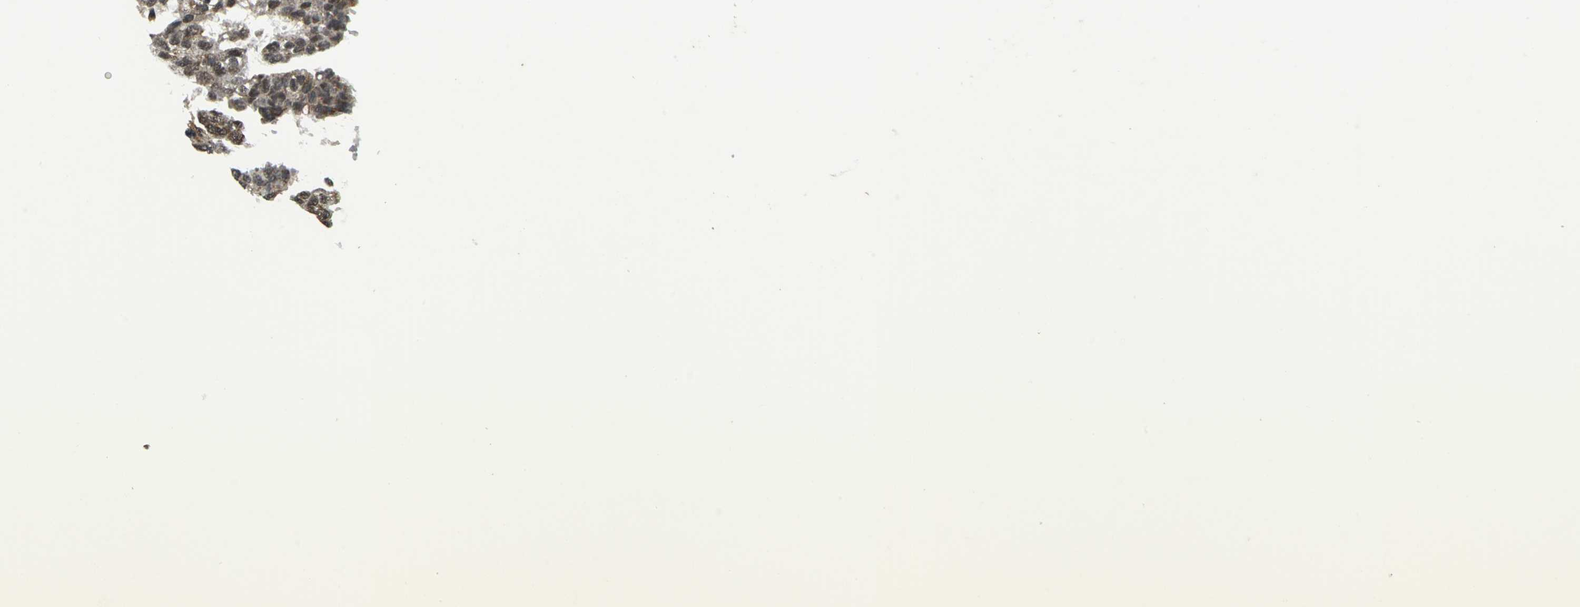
{"staining": {"intensity": "weak", "quantity": ">75%", "location": "cytoplasmic/membranous,nuclear"}, "tissue": "ovarian cancer", "cell_type": "Tumor cells", "image_type": "cancer", "snomed": [{"axis": "morphology", "description": "Cystadenocarcinoma, serous, NOS"}, {"axis": "topography", "description": "Ovary"}], "caption": "Ovarian cancer (serous cystadenocarcinoma) tissue exhibits weak cytoplasmic/membranous and nuclear expression in about >75% of tumor cells", "gene": "MTA1", "patient": {"sex": "female", "age": 58}}